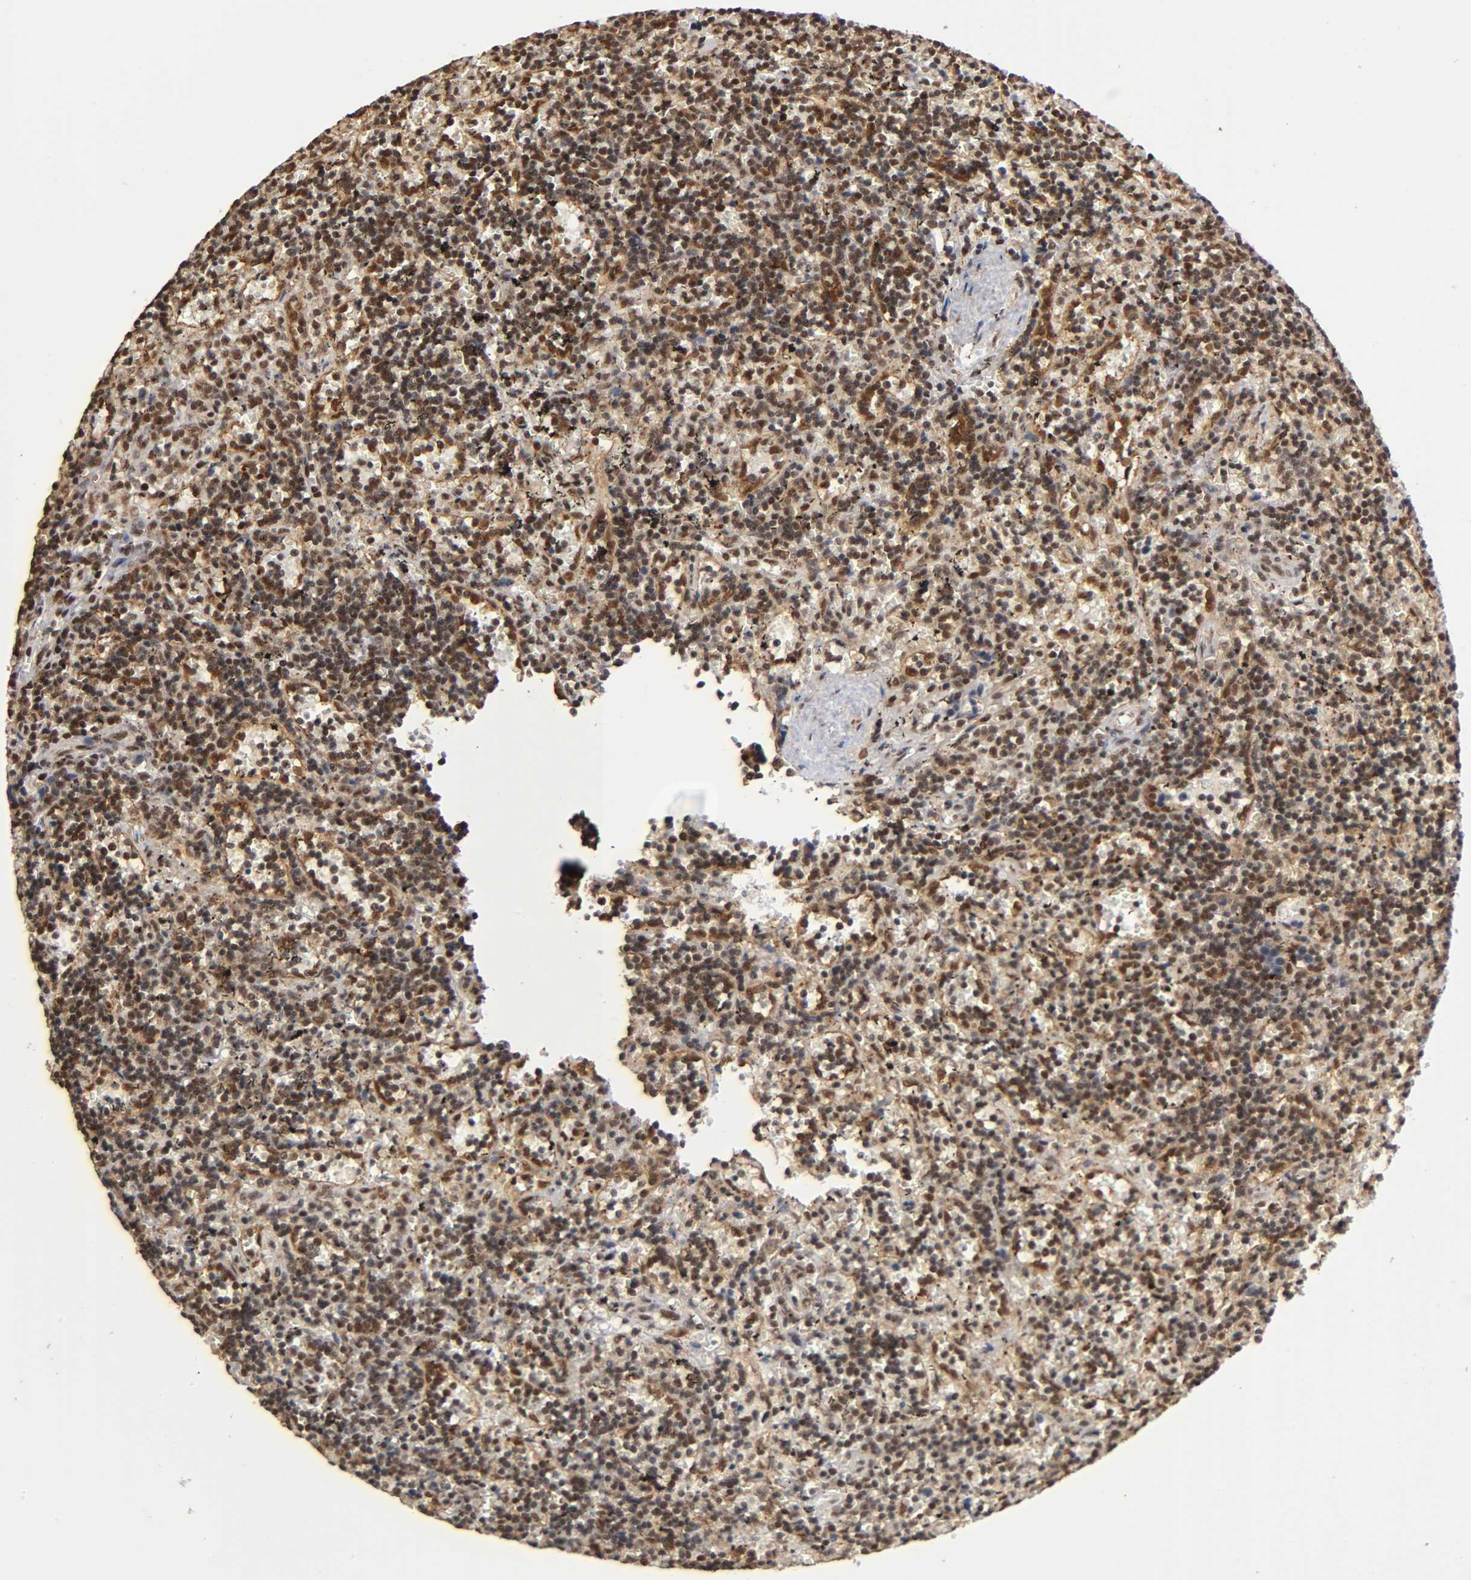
{"staining": {"intensity": "moderate", "quantity": ">75%", "location": "cytoplasmic/membranous,nuclear"}, "tissue": "lymphoma", "cell_type": "Tumor cells", "image_type": "cancer", "snomed": [{"axis": "morphology", "description": "Malignant lymphoma, non-Hodgkin's type, Low grade"}, {"axis": "topography", "description": "Spleen"}], "caption": "Protein expression analysis of human lymphoma reveals moderate cytoplasmic/membranous and nuclear expression in about >75% of tumor cells. Immunohistochemistry (ihc) stains the protein of interest in brown and the nuclei are stained blue.", "gene": "RNF122", "patient": {"sex": "male", "age": 60}}